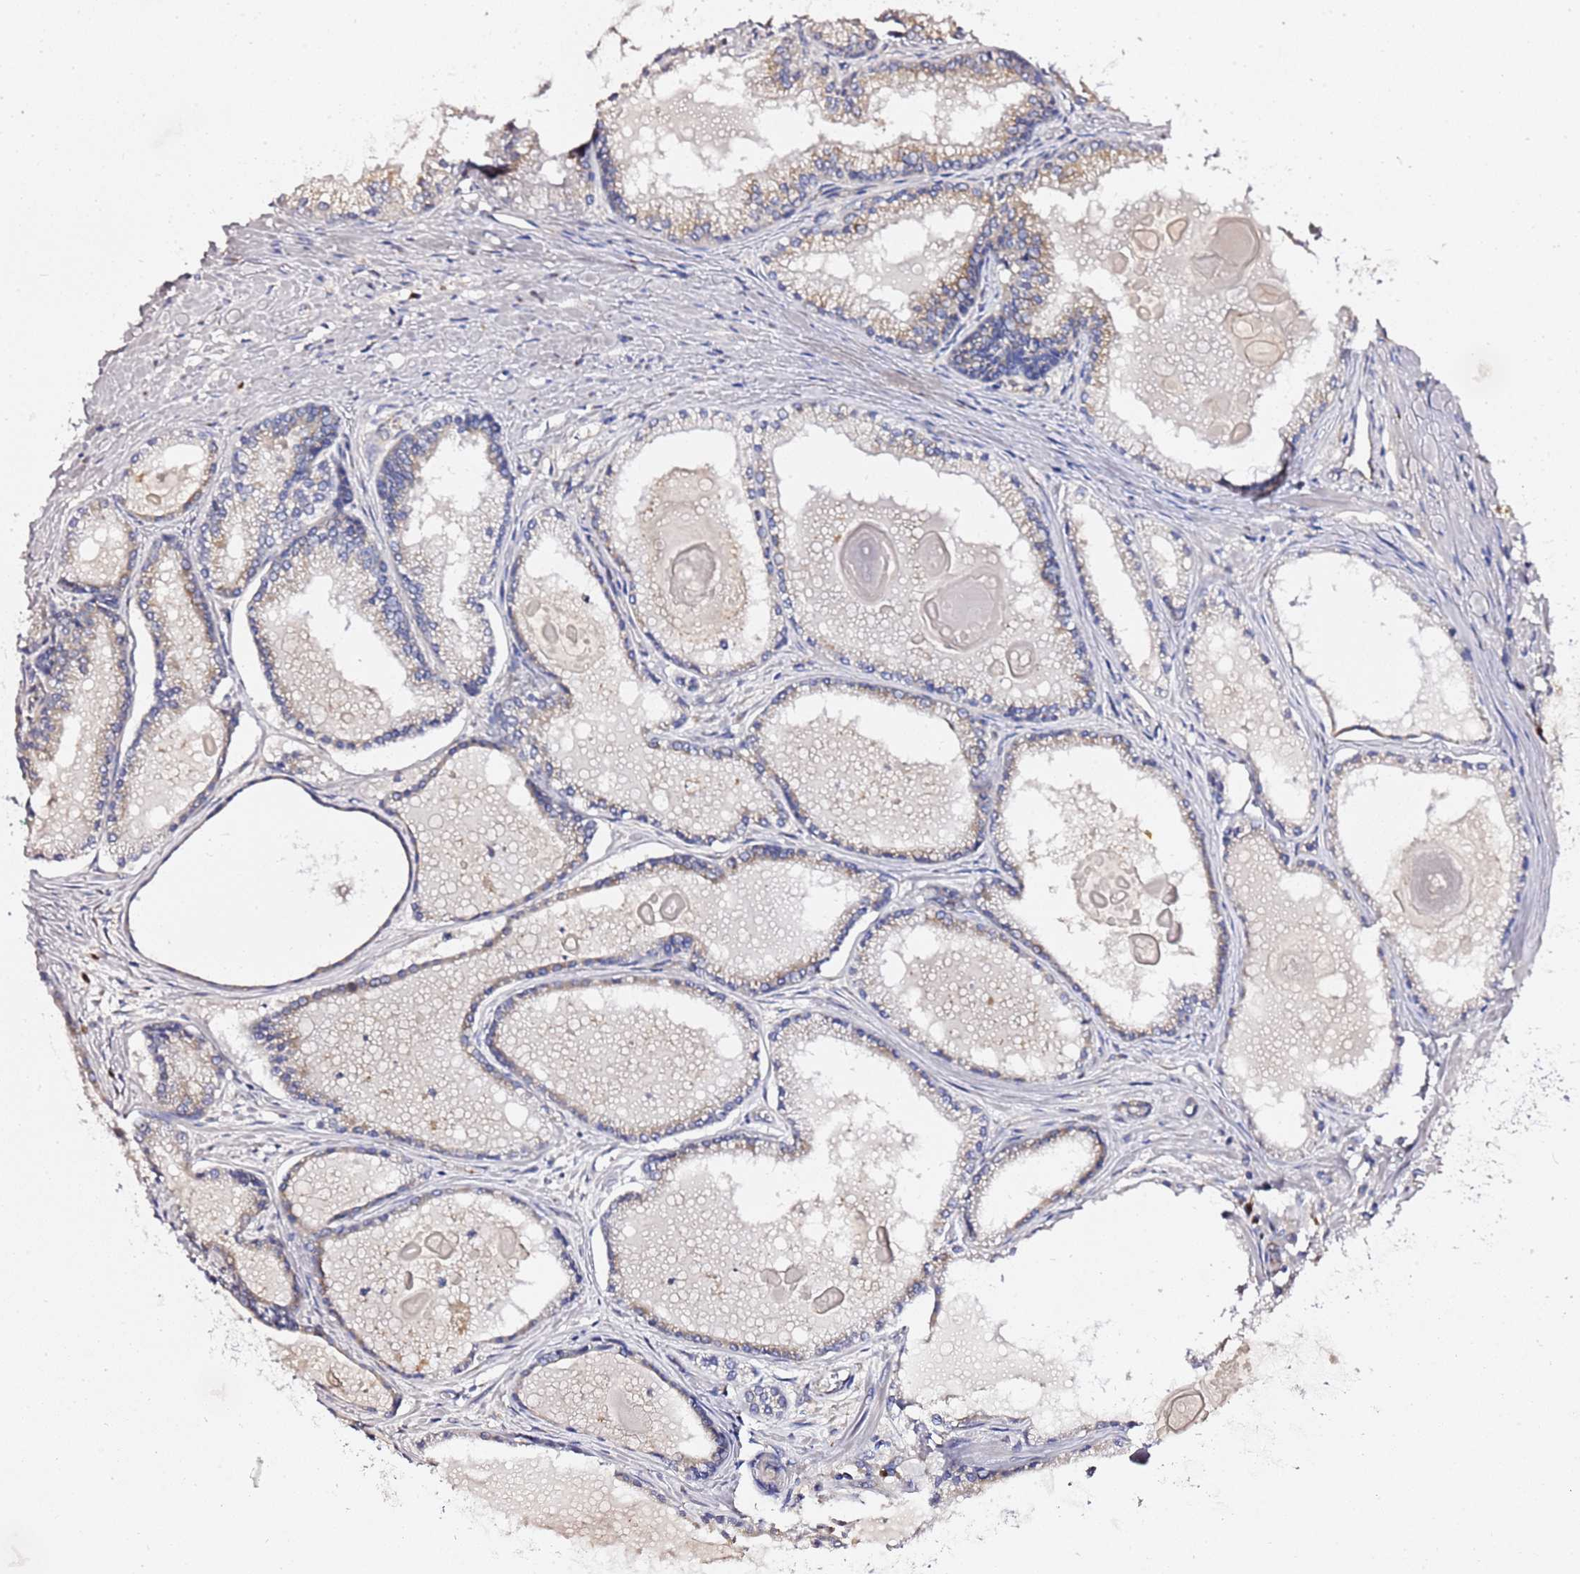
{"staining": {"intensity": "weak", "quantity": "25%-75%", "location": "cytoplasmic/membranous"}, "tissue": "prostate cancer", "cell_type": "Tumor cells", "image_type": "cancer", "snomed": [{"axis": "morphology", "description": "Adenocarcinoma, High grade"}, {"axis": "topography", "description": "Prostate"}], "caption": "IHC (DAB) staining of human prostate cancer (adenocarcinoma (high-grade)) exhibits weak cytoplasmic/membranous protein staining in approximately 25%-75% of tumor cells. Immunohistochemistry (ihc) stains the protein in brown and the nuclei are stained blue.", "gene": "ANAPC1", "patient": {"sex": "male", "age": 68}}